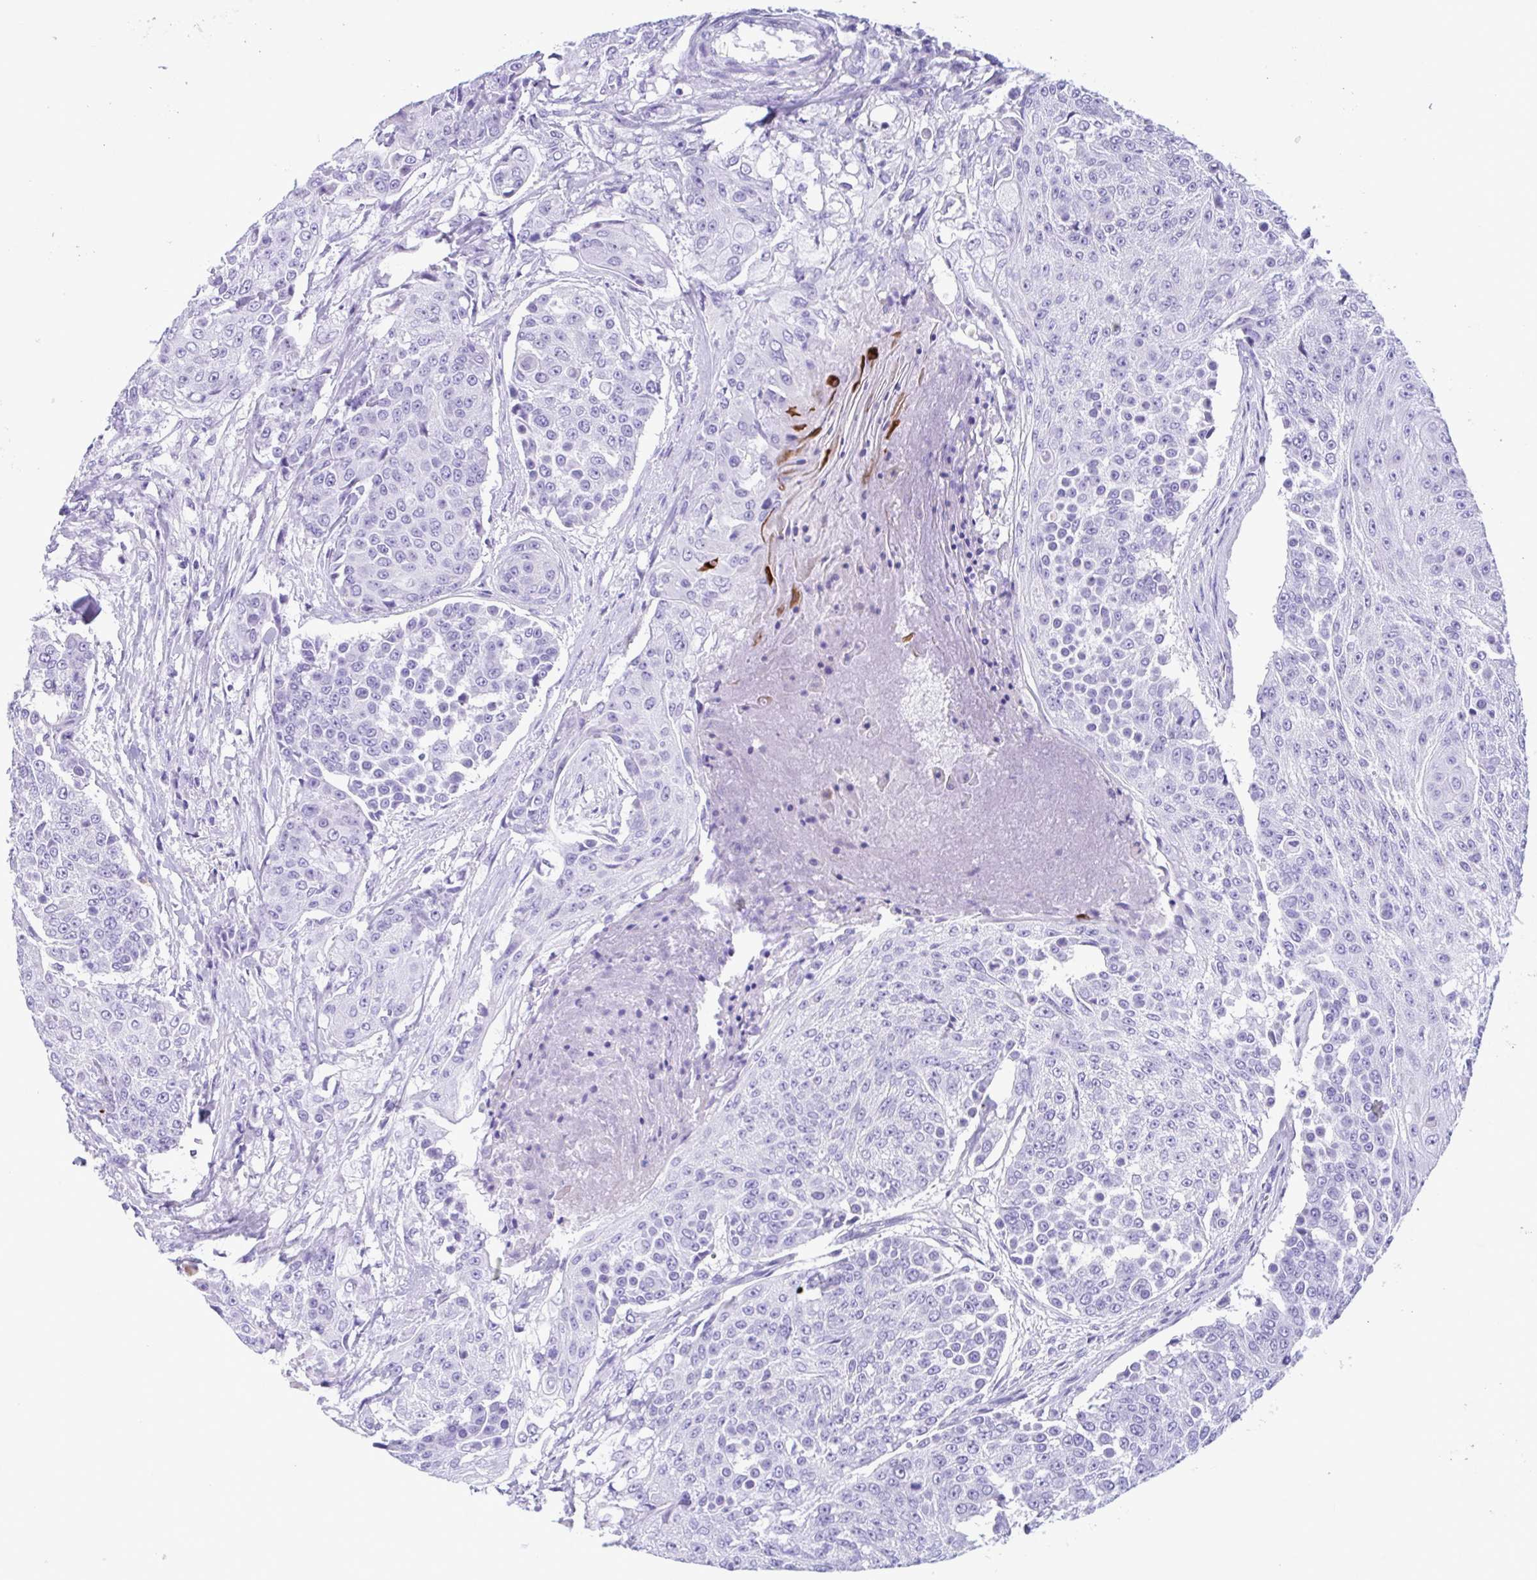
{"staining": {"intensity": "negative", "quantity": "none", "location": "none"}, "tissue": "urothelial cancer", "cell_type": "Tumor cells", "image_type": "cancer", "snomed": [{"axis": "morphology", "description": "Urothelial carcinoma, High grade"}, {"axis": "topography", "description": "Urinary bladder"}], "caption": "Protein analysis of high-grade urothelial carcinoma shows no significant expression in tumor cells.", "gene": "OR4N4", "patient": {"sex": "female", "age": 63}}